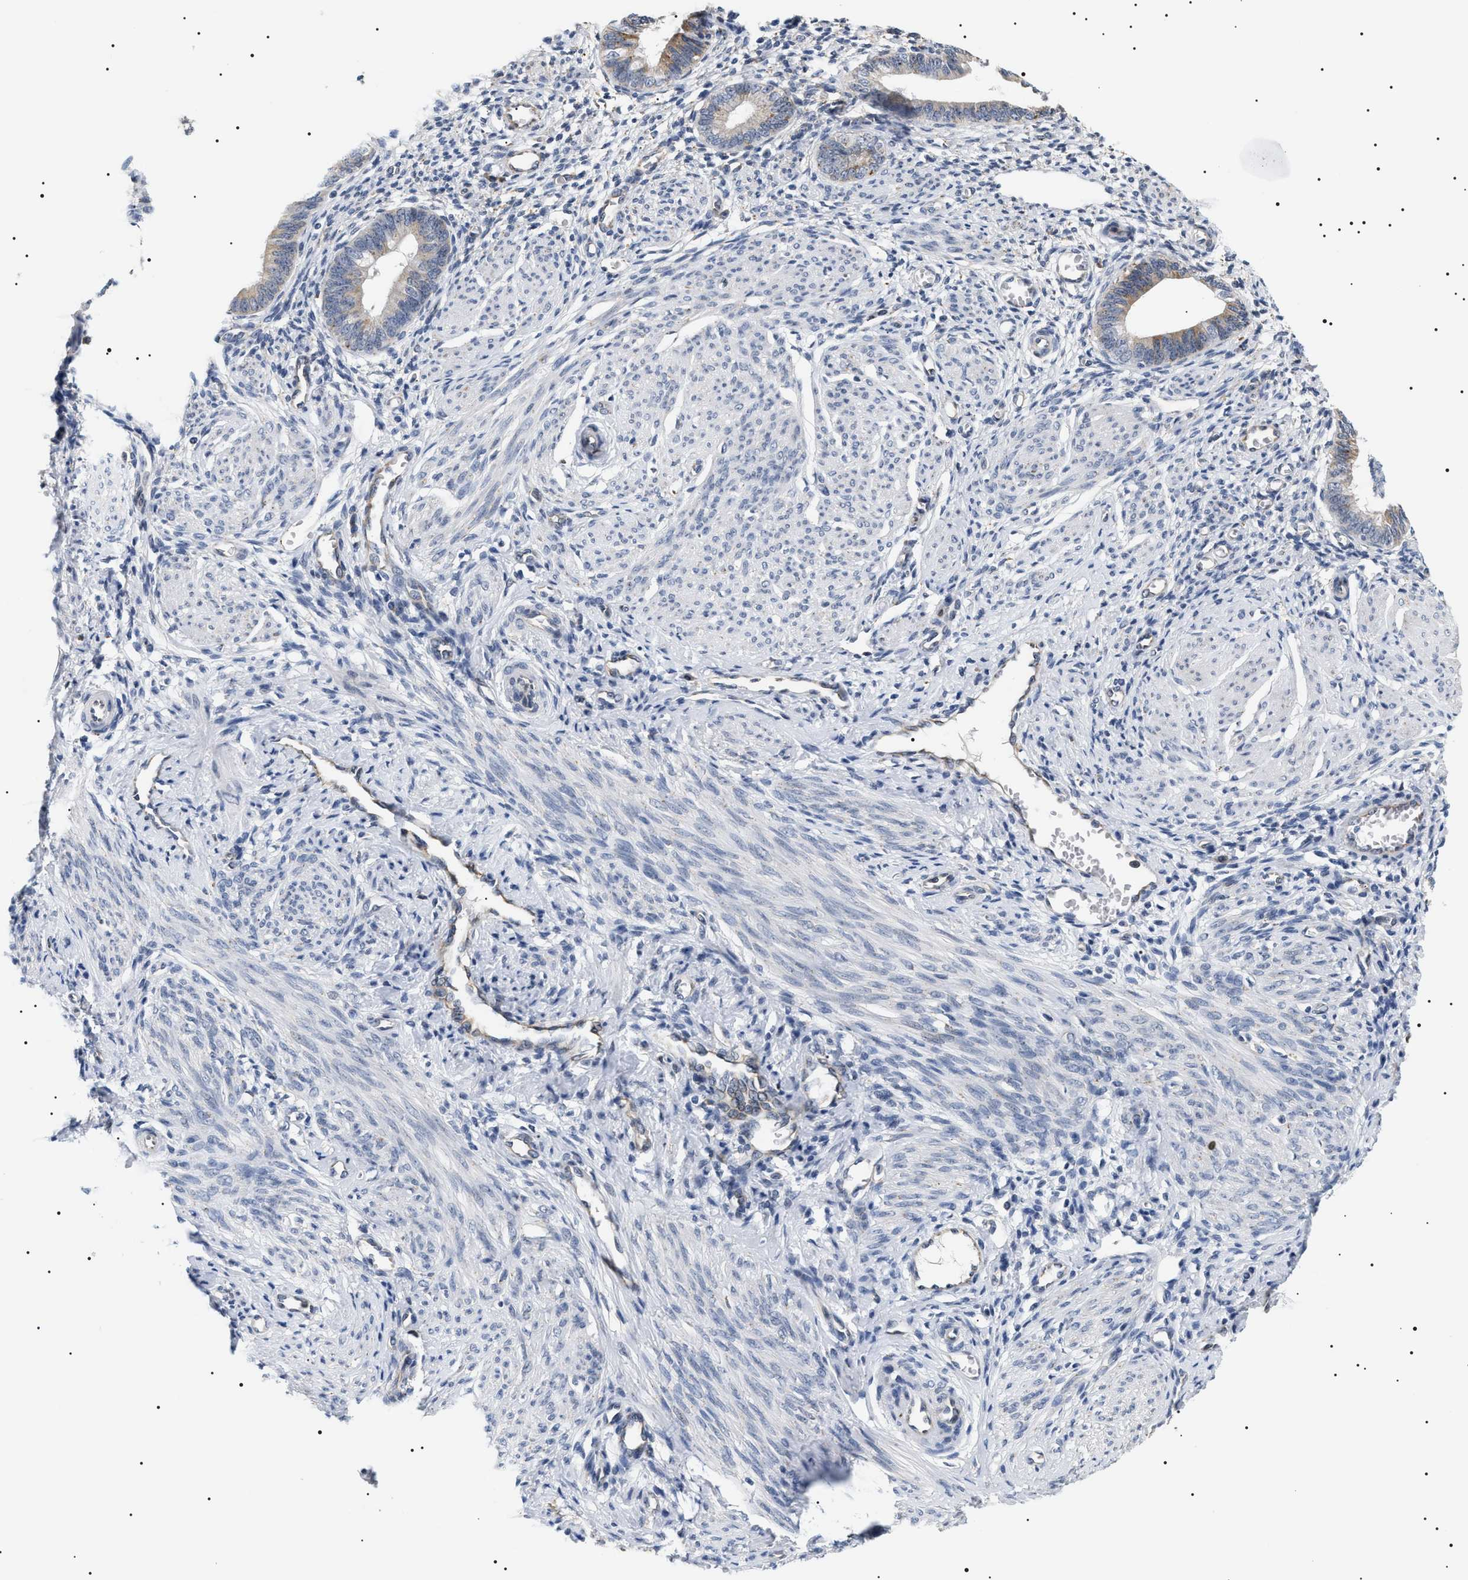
{"staining": {"intensity": "negative", "quantity": "none", "location": "none"}, "tissue": "endometrium", "cell_type": "Cells in endometrial stroma", "image_type": "normal", "snomed": [{"axis": "morphology", "description": "Normal tissue, NOS"}, {"axis": "topography", "description": "Endometrium"}], "caption": "A photomicrograph of endometrium stained for a protein shows no brown staining in cells in endometrial stroma. (DAB (3,3'-diaminobenzidine) immunohistochemistry, high magnification).", "gene": "HSD17B11", "patient": {"sex": "female", "age": 46}}